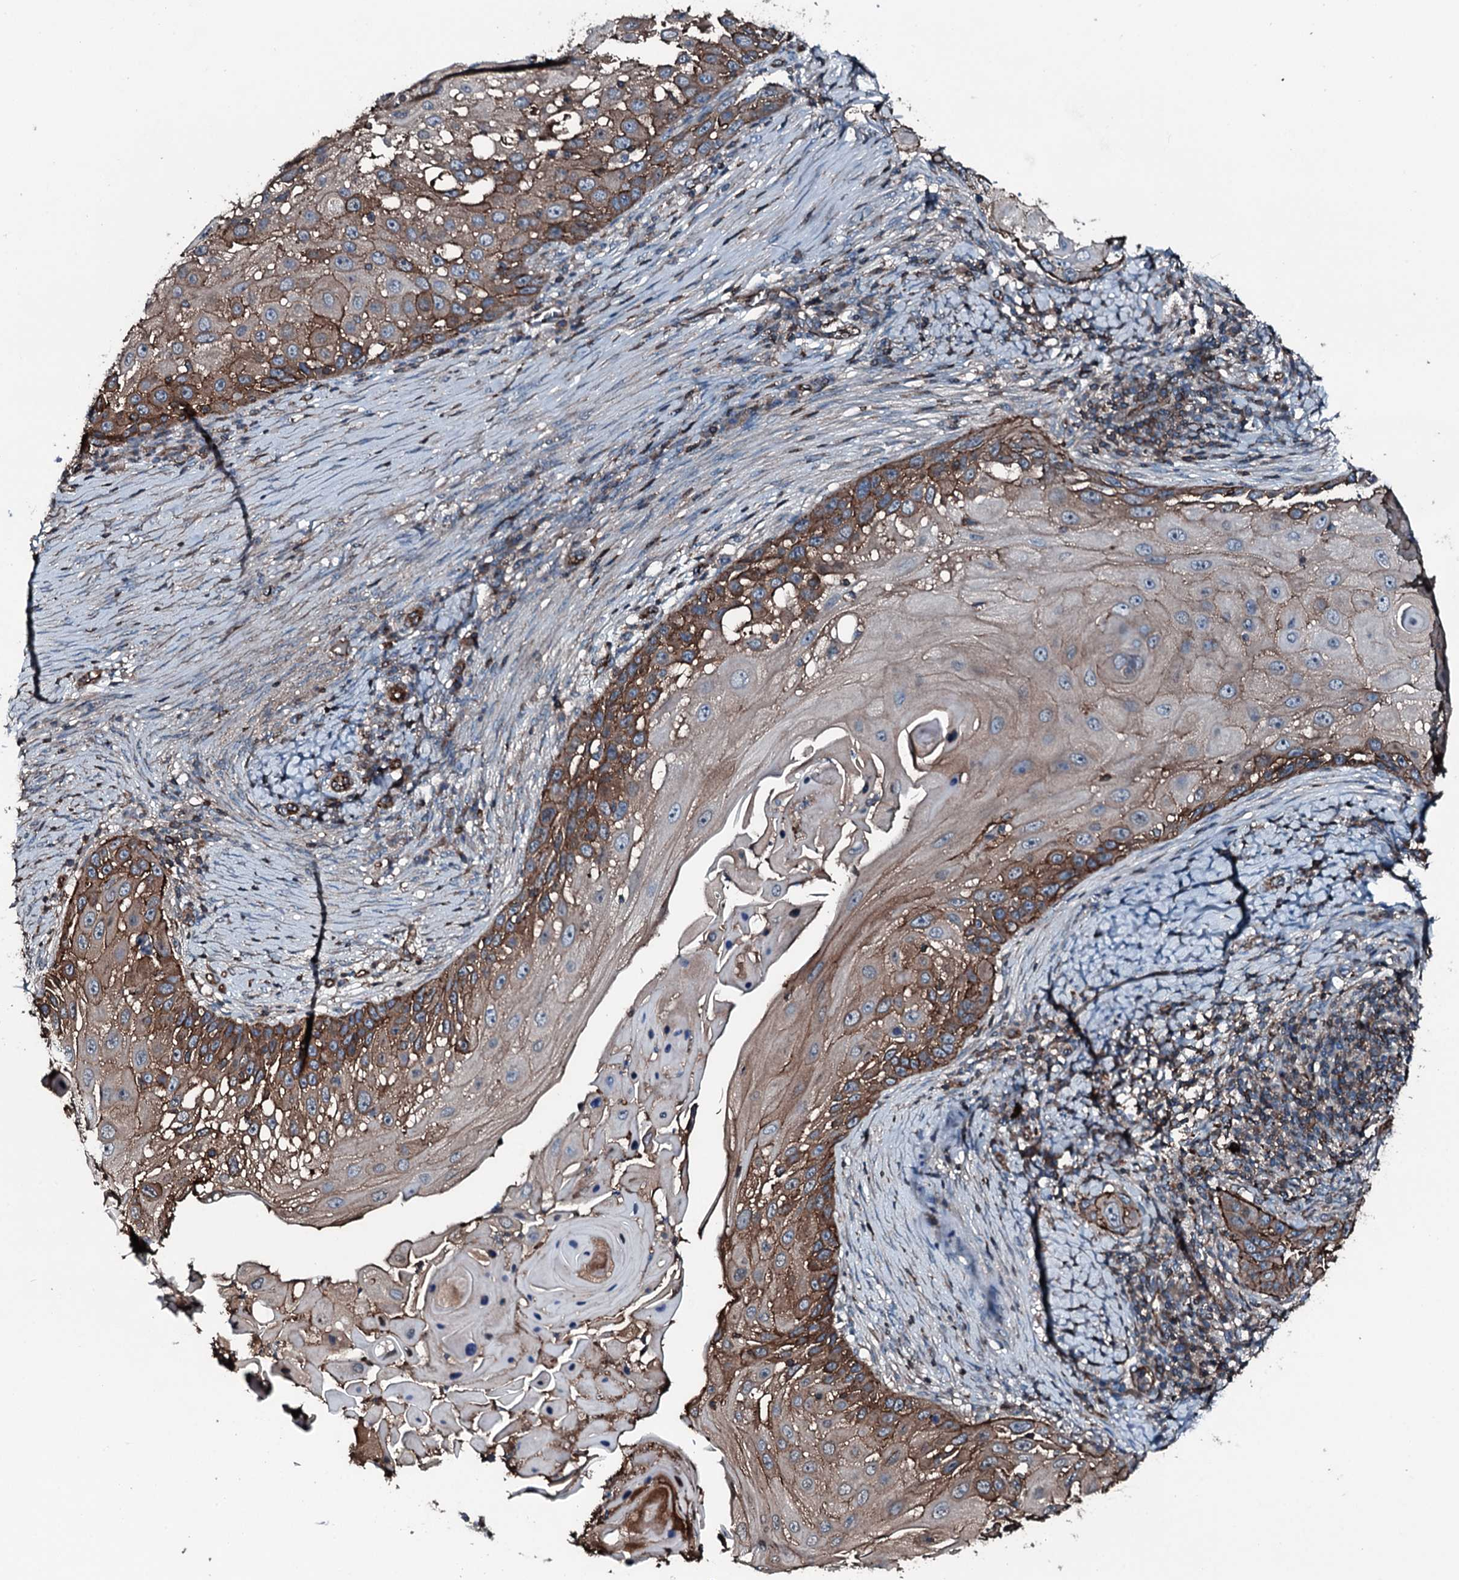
{"staining": {"intensity": "moderate", "quantity": ">75%", "location": "cytoplasmic/membranous"}, "tissue": "skin cancer", "cell_type": "Tumor cells", "image_type": "cancer", "snomed": [{"axis": "morphology", "description": "Squamous cell carcinoma, NOS"}, {"axis": "topography", "description": "Skin"}], "caption": "Immunohistochemical staining of human squamous cell carcinoma (skin) demonstrates medium levels of moderate cytoplasmic/membranous protein staining in about >75% of tumor cells.", "gene": "SLC25A38", "patient": {"sex": "female", "age": 44}}